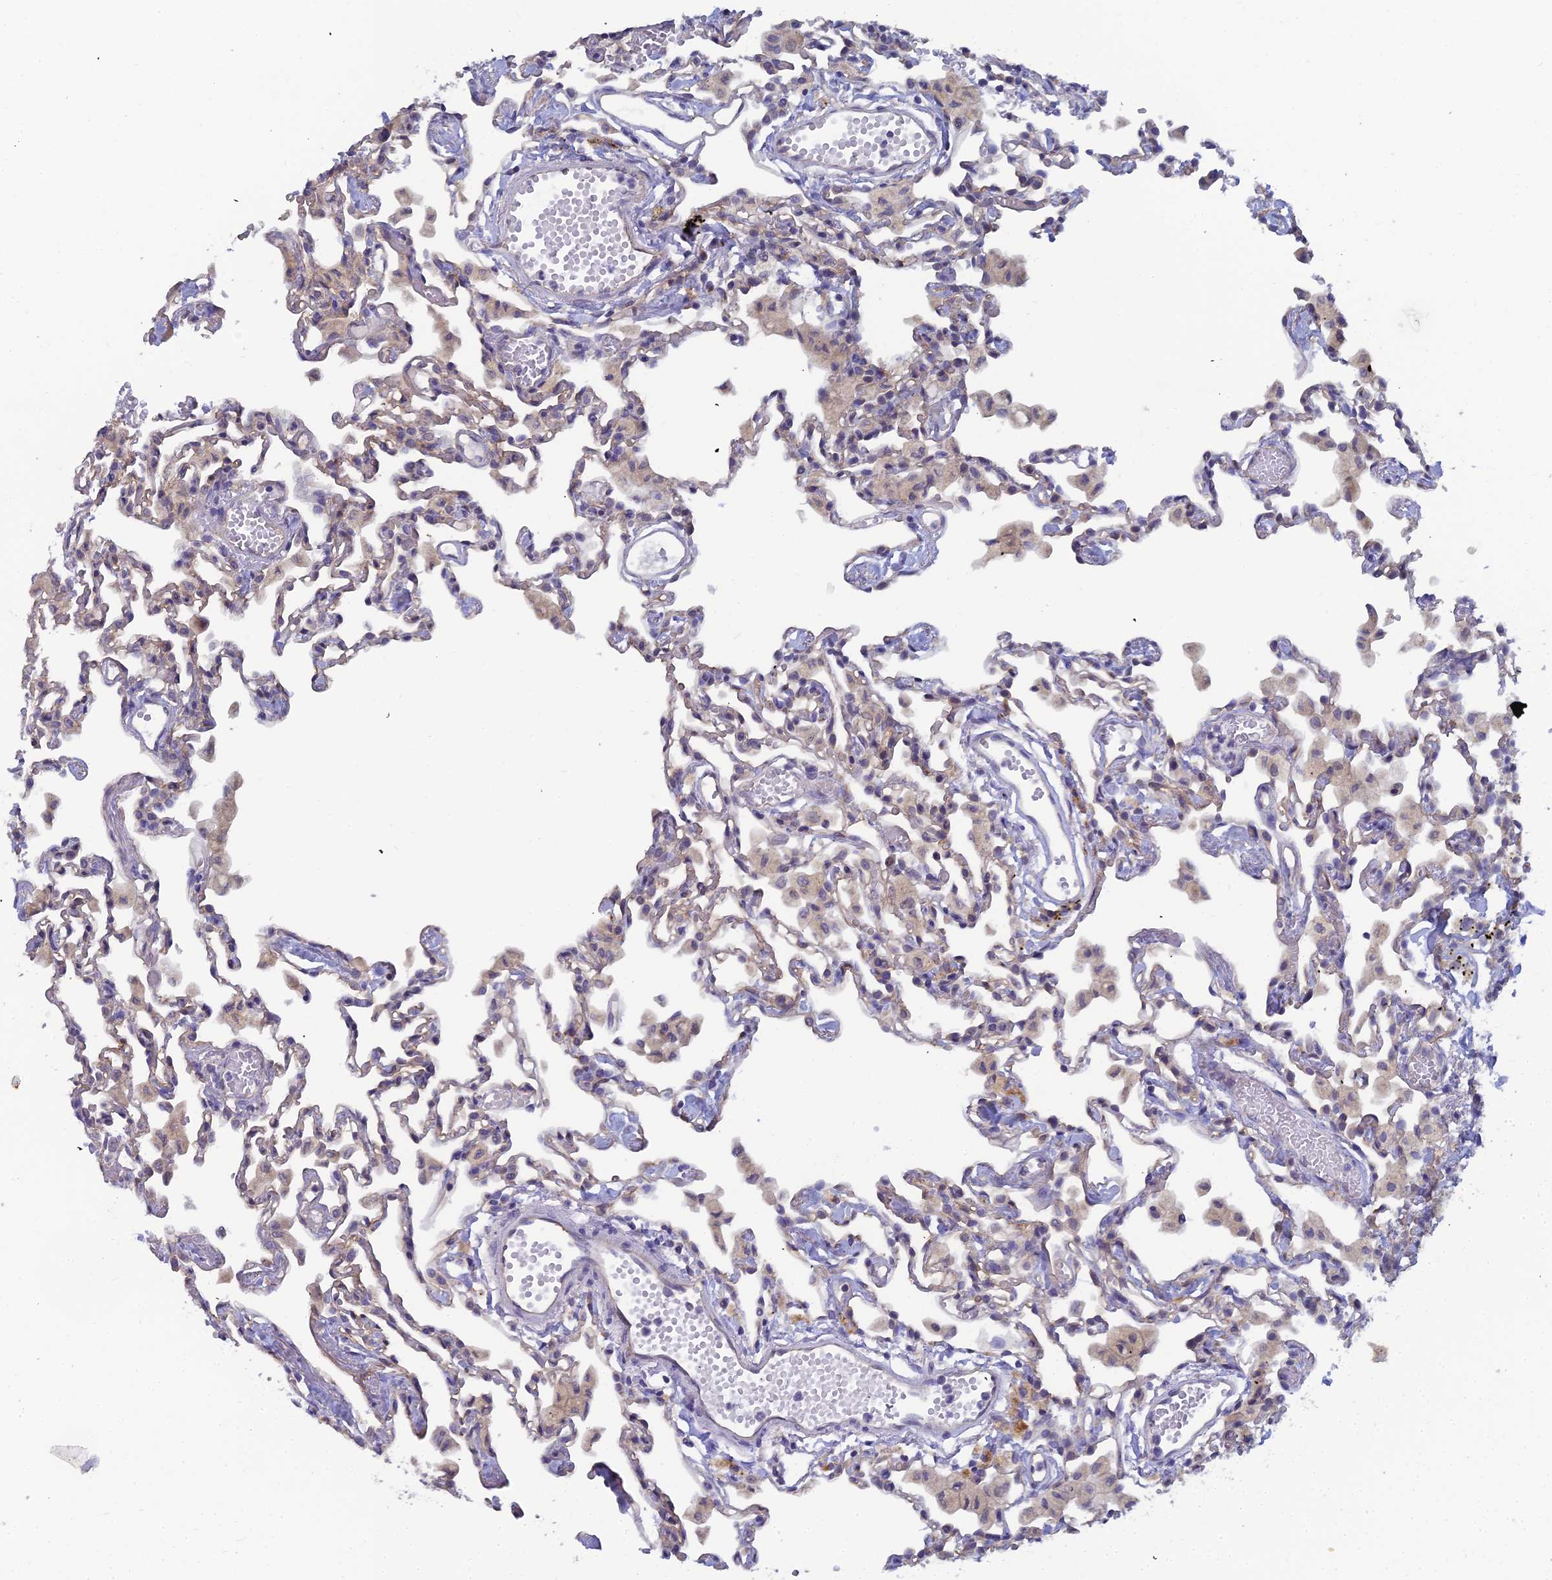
{"staining": {"intensity": "negative", "quantity": "none", "location": "none"}, "tissue": "lung", "cell_type": "Alveolar cells", "image_type": "normal", "snomed": [{"axis": "morphology", "description": "Normal tissue, NOS"}, {"axis": "topography", "description": "Bronchus"}, {"axis": "topography", "description": "Lung"}], "caption": "Immunohistochemistry photomicrograph of benign human lung stained for a protein (brown), which demonstrates no expression in alveolar cells.", "gene": "RDX", "patient": {"sex": "female", "age": 49}}